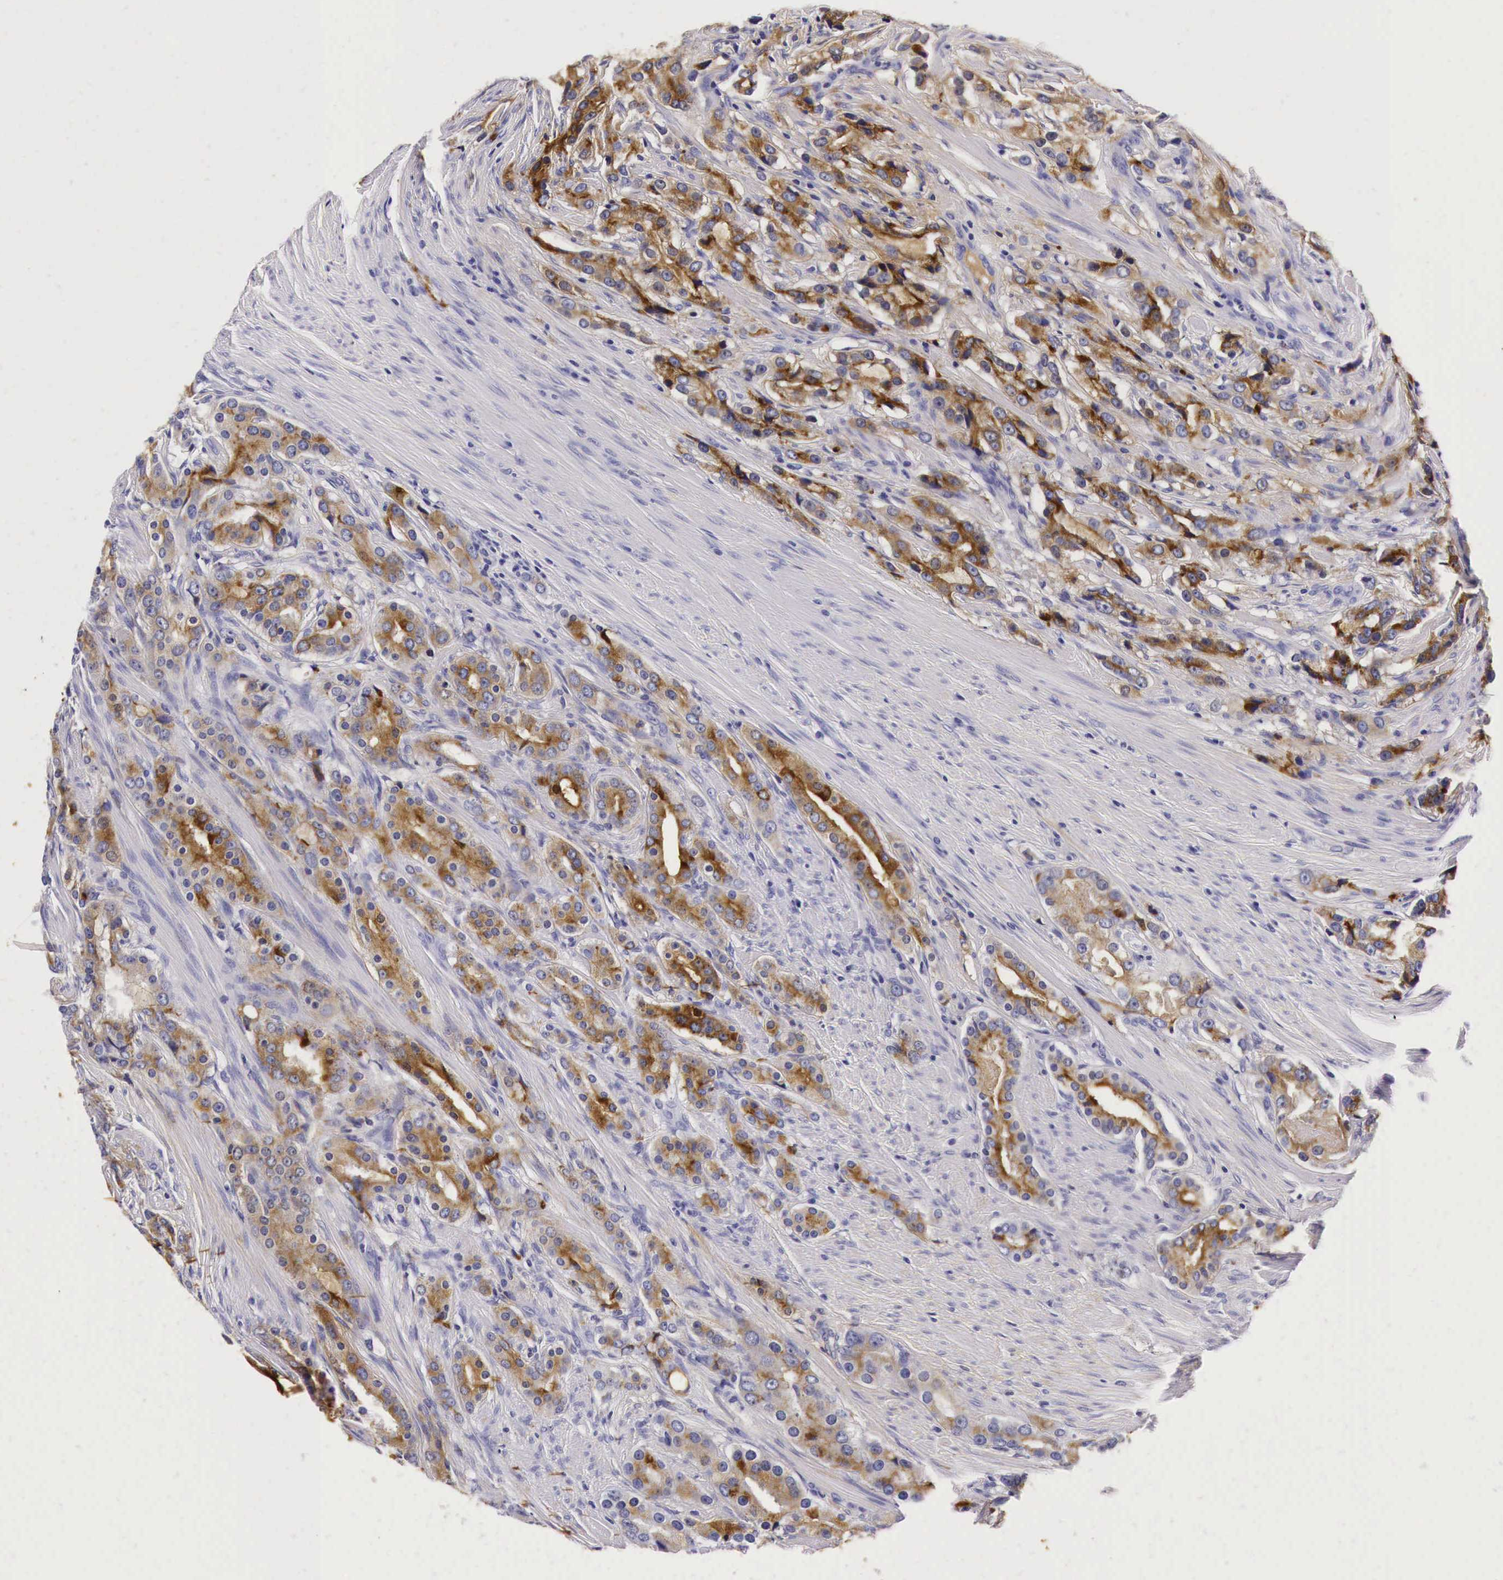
{"staining": {"intensity": "strong", "quantity": ">75%", "location": "cytoplasmic/membranous"}, "tissue": "prostate cancer", "cell_type": "Tumor cells", "image_type": "cancer", "snomed": [{"axis": "morphology", "description": "Adenocarcinoma, Medium grade"}, {"axis": "topography", "description": "Prostate"}], "caption": "Human prostate adenocarcinoma (medium-grade) stained with a brown dye reveals strong cytoplasmic/membranous positive positivity in about >75% of tumor cells.", "gene": "ACP3", "patient": {"sex": "male", "age": 72}}